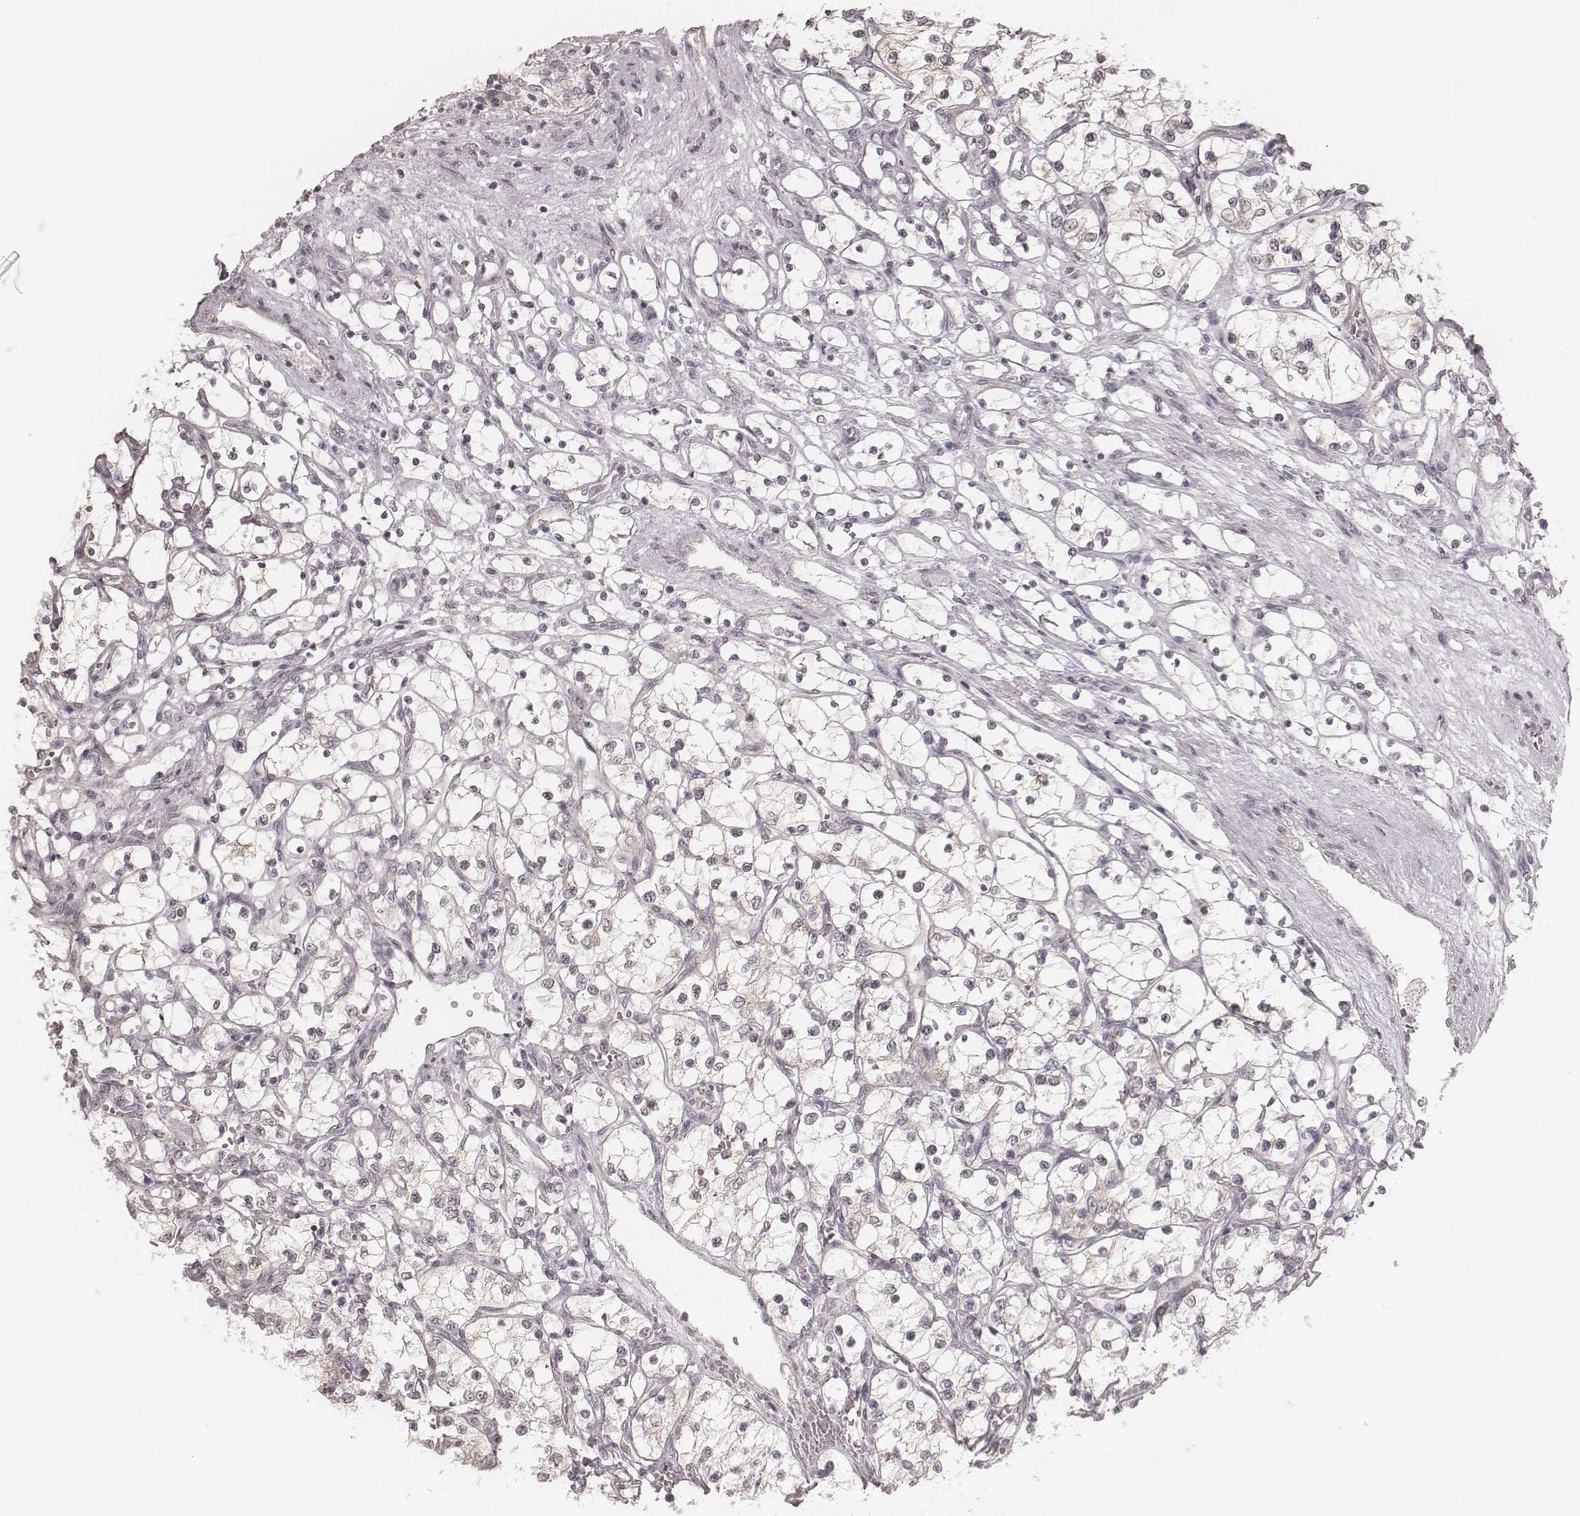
{"staining": {"intensity": "negative", "quantity": "none", "location": "none"}, "tissue": "renal cancer", "cell_type": "Tumor cells", "image_type": "cancer", "snomed": [{"axis": "morphology", "description": "Adenocarcinoma, NOS"}, {"axis": "topography", "description": "Kidney"}], "caption": "An immunohistochemistry photomicrograph of adenocarcinoma (renal) is shown. There is no staining in tumor cells of adenocarcinoma (renal).", "gene": "ACACB", "patient": {"sex": "female", "age": 69}}